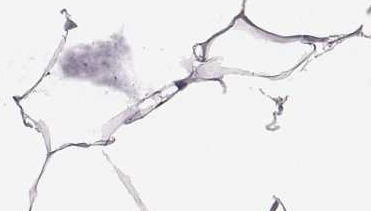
{"staining": {"intensity": "negative", "quantity": "none", "location": "none"}, "tissue": "breast", "cell_type": "Adipocytes", "image_type": "normal", "snomed": [{"axis": "morphology", "description": "Normal tissue, NOS"}, {"axis": "topography", "description": "Breast"}], "caption": "Immunohistochemistry photomicrograph of normal breast: human breast stained with DAB reveals no significant protein positivity in adipocytes. The staining was performed using DAB to visualize the protein expression in brown, while the nuclei were stained in blue with hematoxylin (Magnification: 20x).", "gene": "H1", "patient": {"sex": "female", "age": 32}}